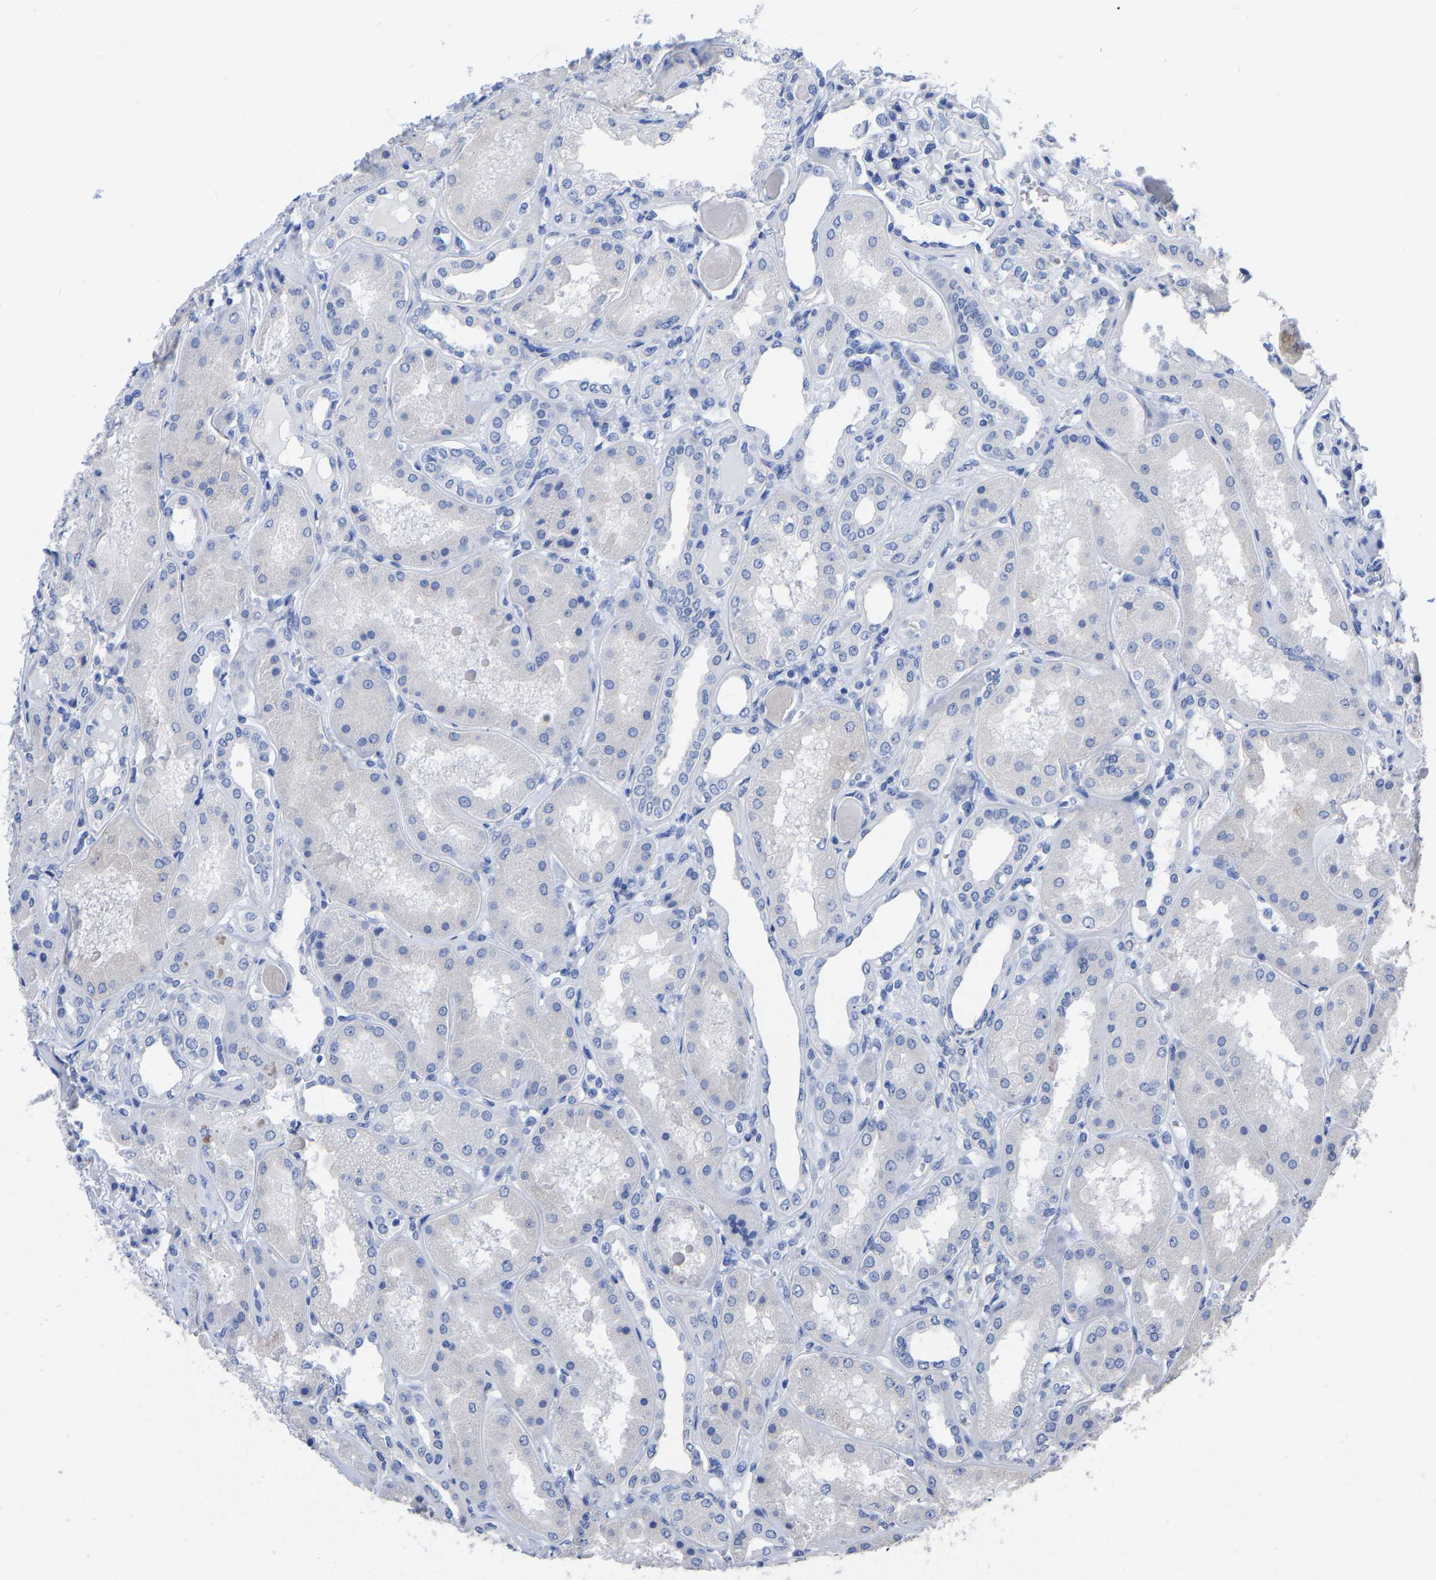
{"staining": {"intensity": "negative", "quantity": "none", "location": "none"}, "tissue": "kidney", "cell_type": "Cells in glomeruli", "image_type": "normal", "snomed": [{"axis": "morphology", "description": "Normal tissue, NOS"}, {"axis": "topography", "description": "Kidney"}], "caption": "Immunohistochemistry (IHC) of unremarkable kidney demonstrates no positivity in cells in glomeruli. (DAB (3,3'-diaminobenzidine) immunohistochemistry (IHC), high magnification).", "gene": "ANXA13", "patient": {"sex": "female", "age": 56}}